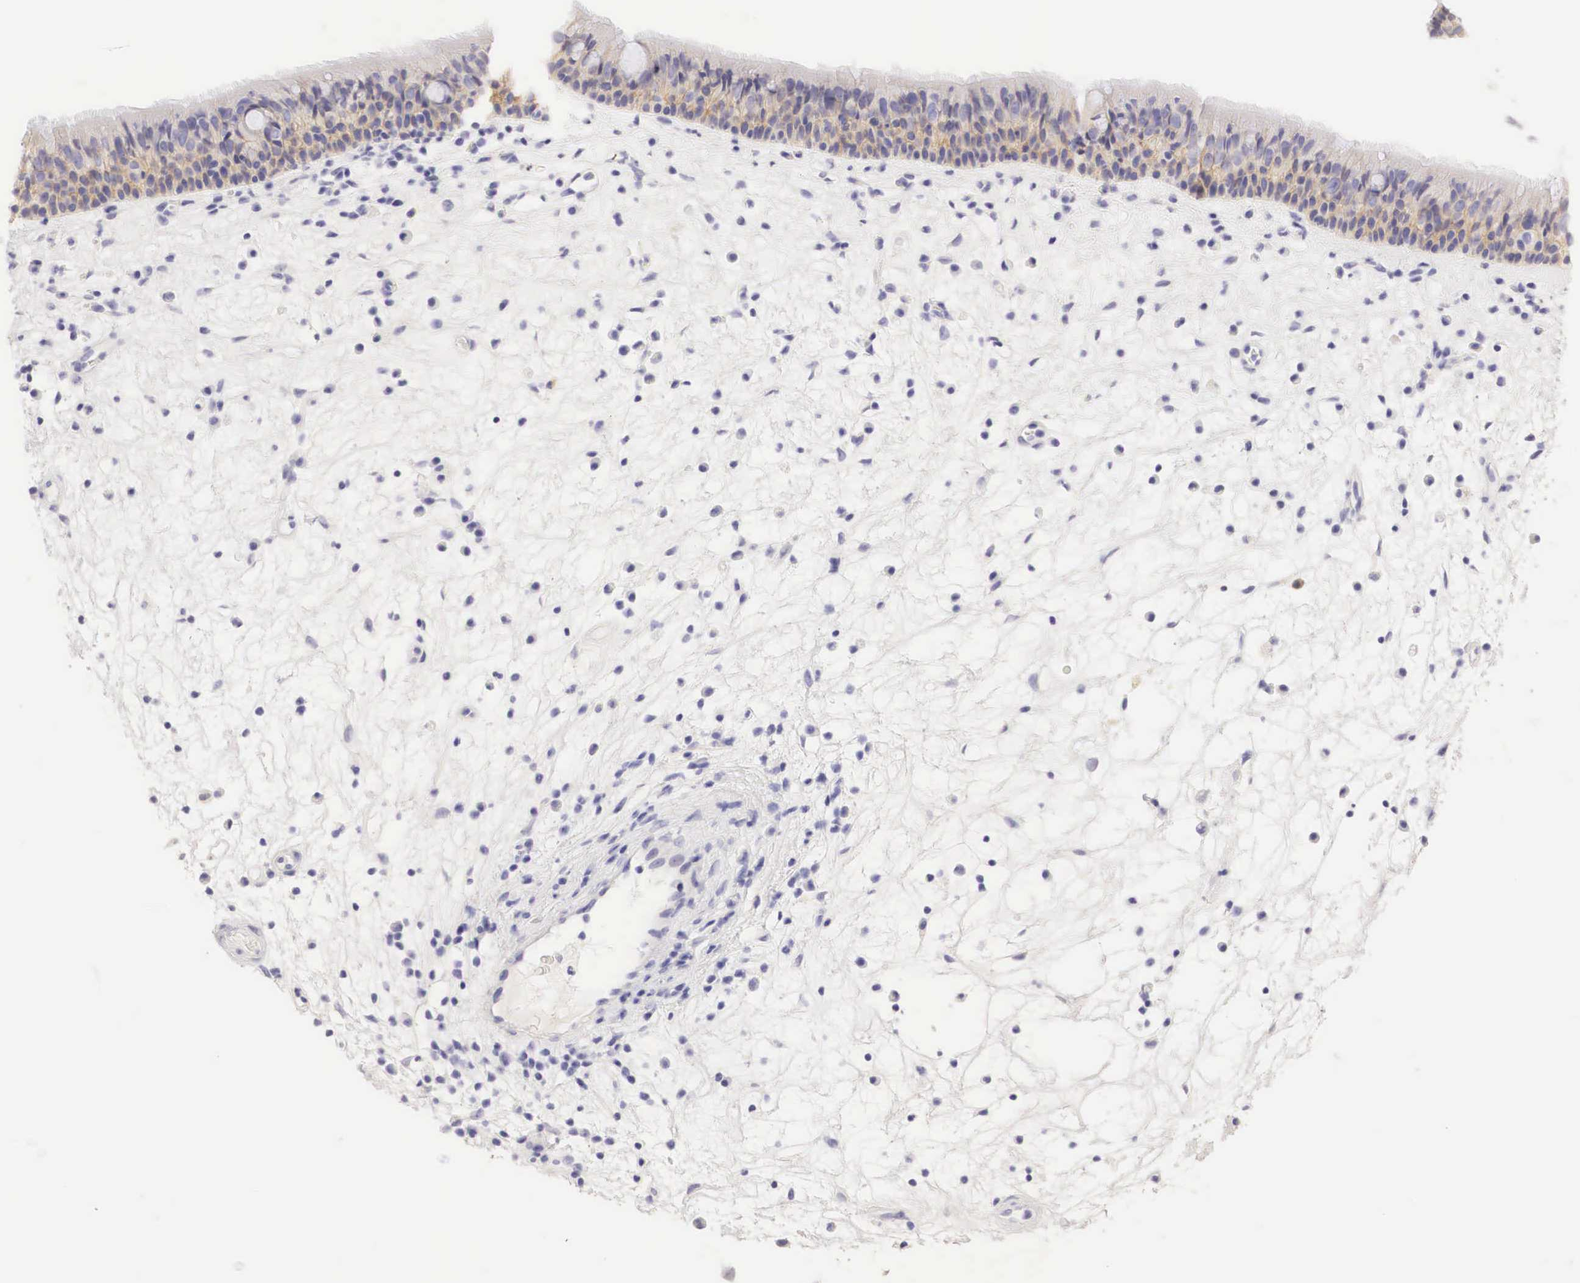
{"staining": {"intensity": "weak", "quantity": "25%-75%", "location": "cytoplasmic/membranous"}, "tissue": "nasopharynx", "cell_type": "Respiratory epithelial cells", "image_type": "normal", "snomed": [{"axis": "morphology", "description": "Normal tissue, NOS"}, {"axis": "topography", "description": "Nasopharynx"}], "caption": "A low amount of weak cytoplasmic/membranous positivity is present in about 25%-75% of respiratory epithelial cells in normal nasopharynx.", "gene": "ERBB2", "patient": {"sex": "male", "age": 63}}